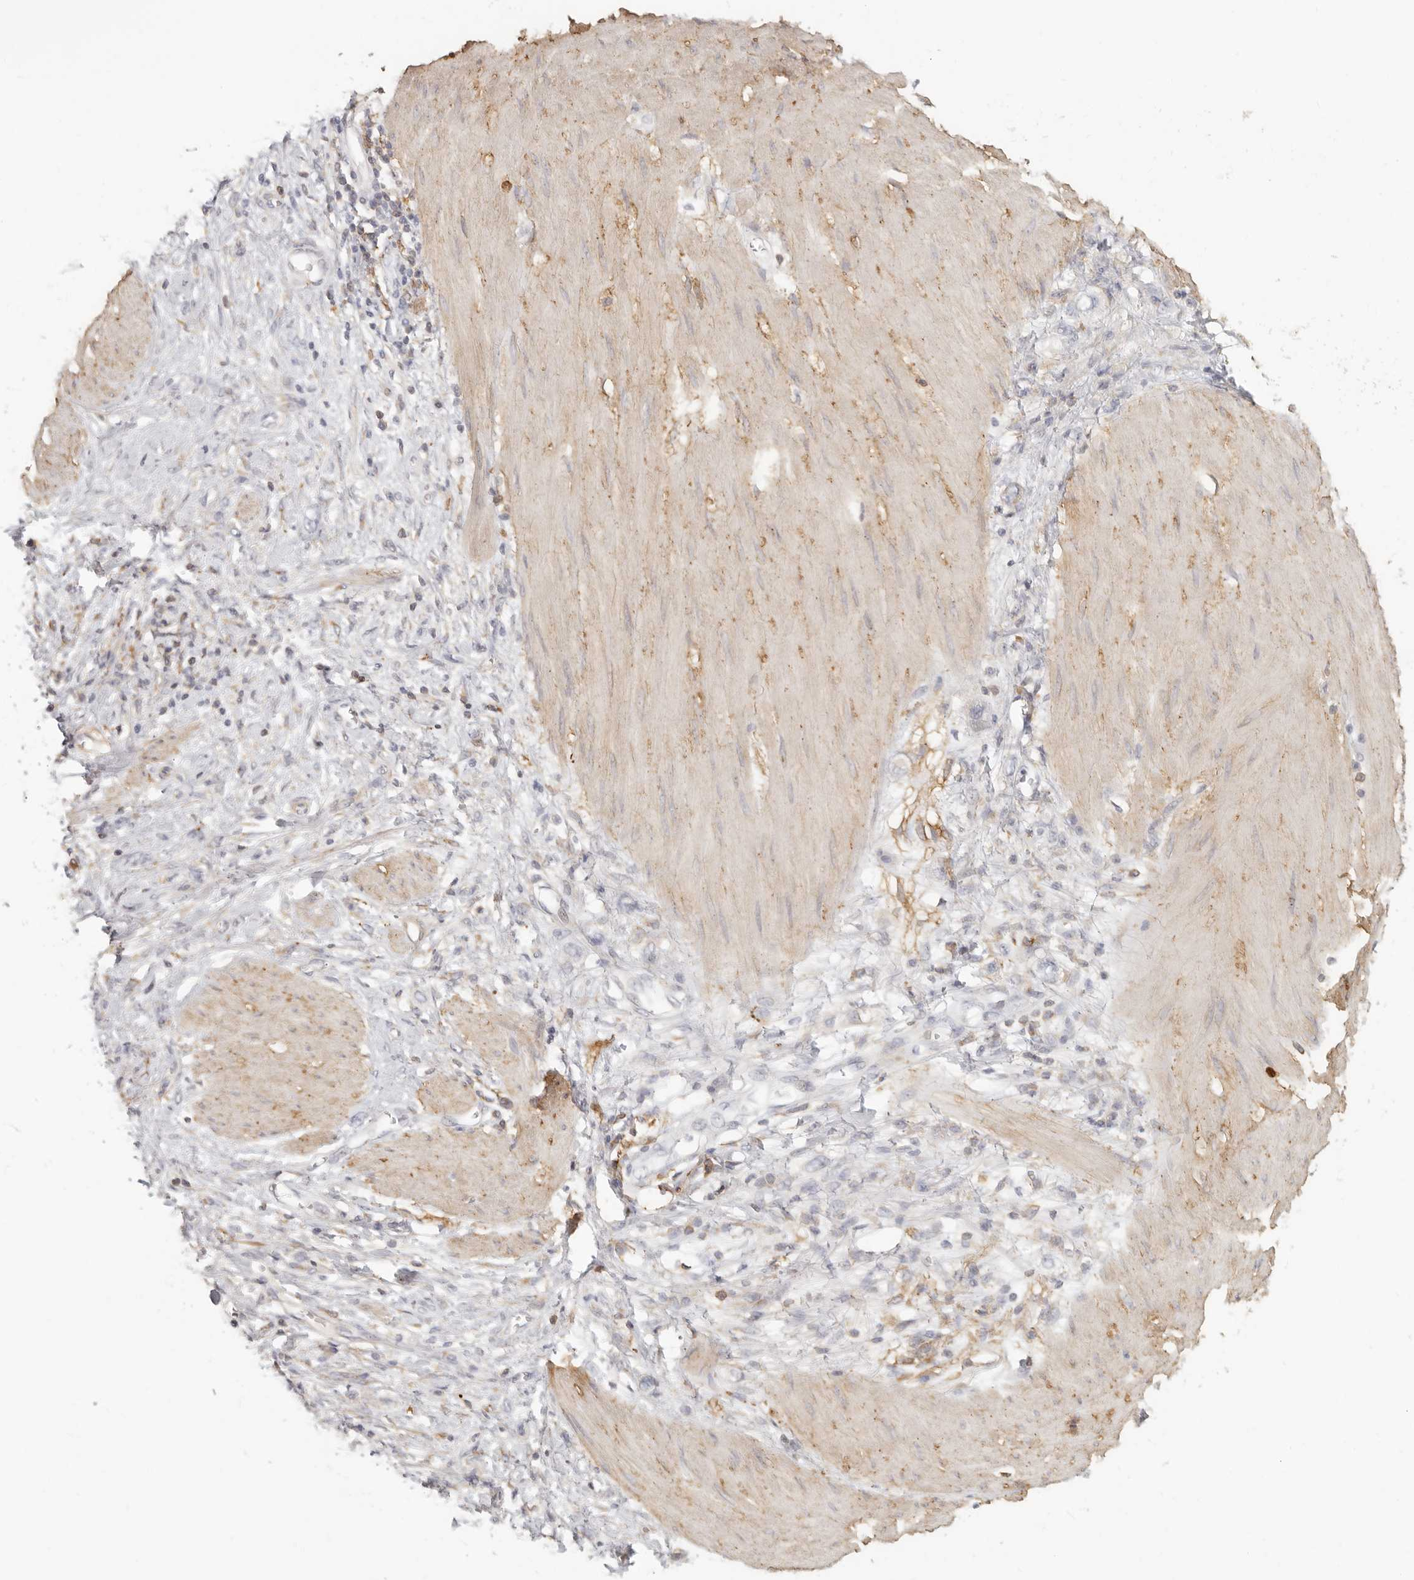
{"staining": {"intensity": "negative", "quantity": "none", "location": "none"}, "tissue": "stomach cancer", "cell_type": "Tumor cells", "image_type": "cancer", "snomed": [{"axis": "morphology", "description": "Adenocarcinoma, NOS"}, {"axis": "topography", "description": "Stomach"}], "caption": "Protein analysis of stomach cancer shows no significant positivity in tumor cells.", "gene": "NIBAN1", "patient": {"sex": "female", "age": 76}}